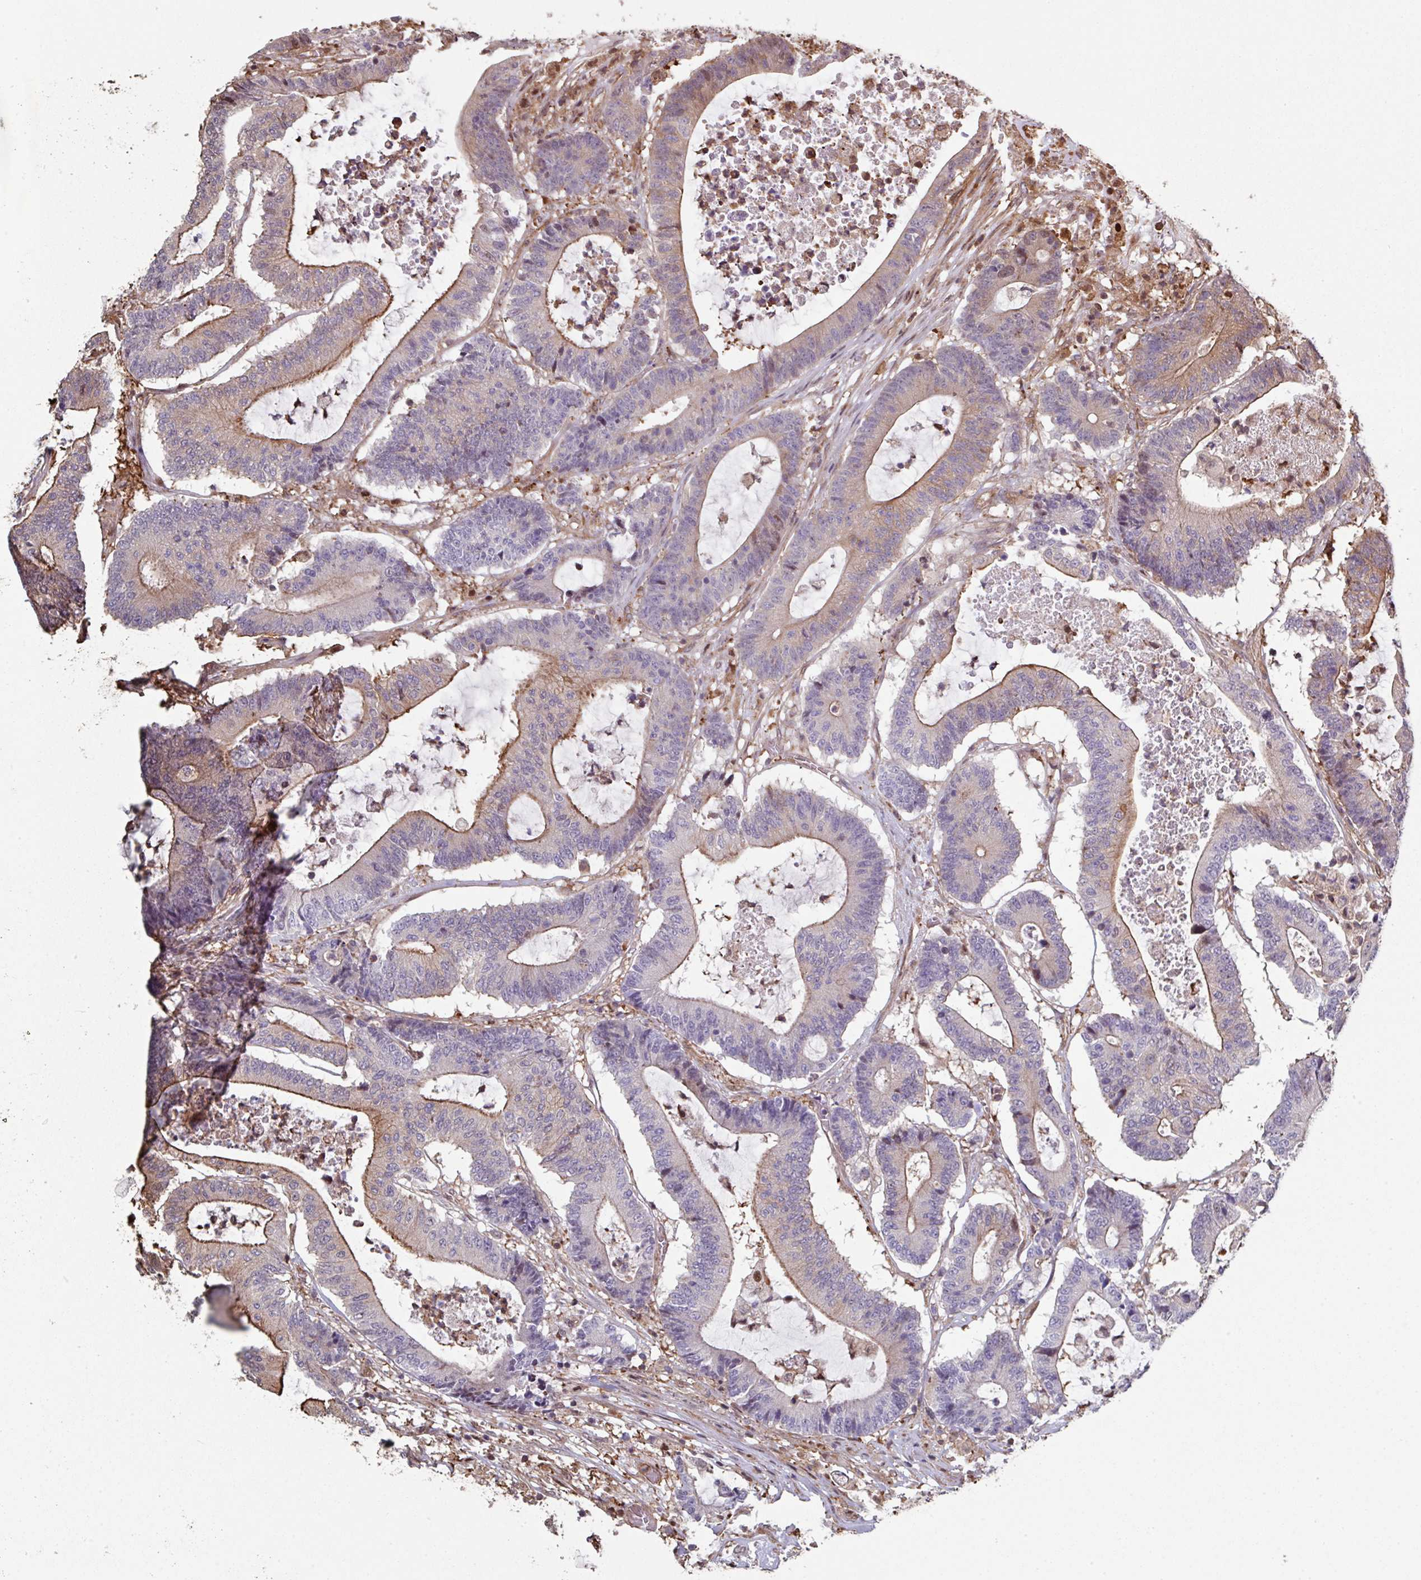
{"staining": {"intensity": "moderate", "quantity": "25%-75%", "location": "cytoplasmic/membranous"}, "tissue": "colorectal cancer", "cell_type": "Tumor cells", "image_type": "cancer", "snomed": [{"axis": "morphology", "description": "Adenocarcinoma, NOS"}, {"axis": "topography", "description": "Colon"}], "caption": "Adenocarcinoma (colorectal) tissue displays moderate cytoplasmic/membranous expression in about 25%-75% of tumor cells, visualized by immunohistochemistry.", "gene": "ANO9", "patient": {"sex": "female", "age": 84}}